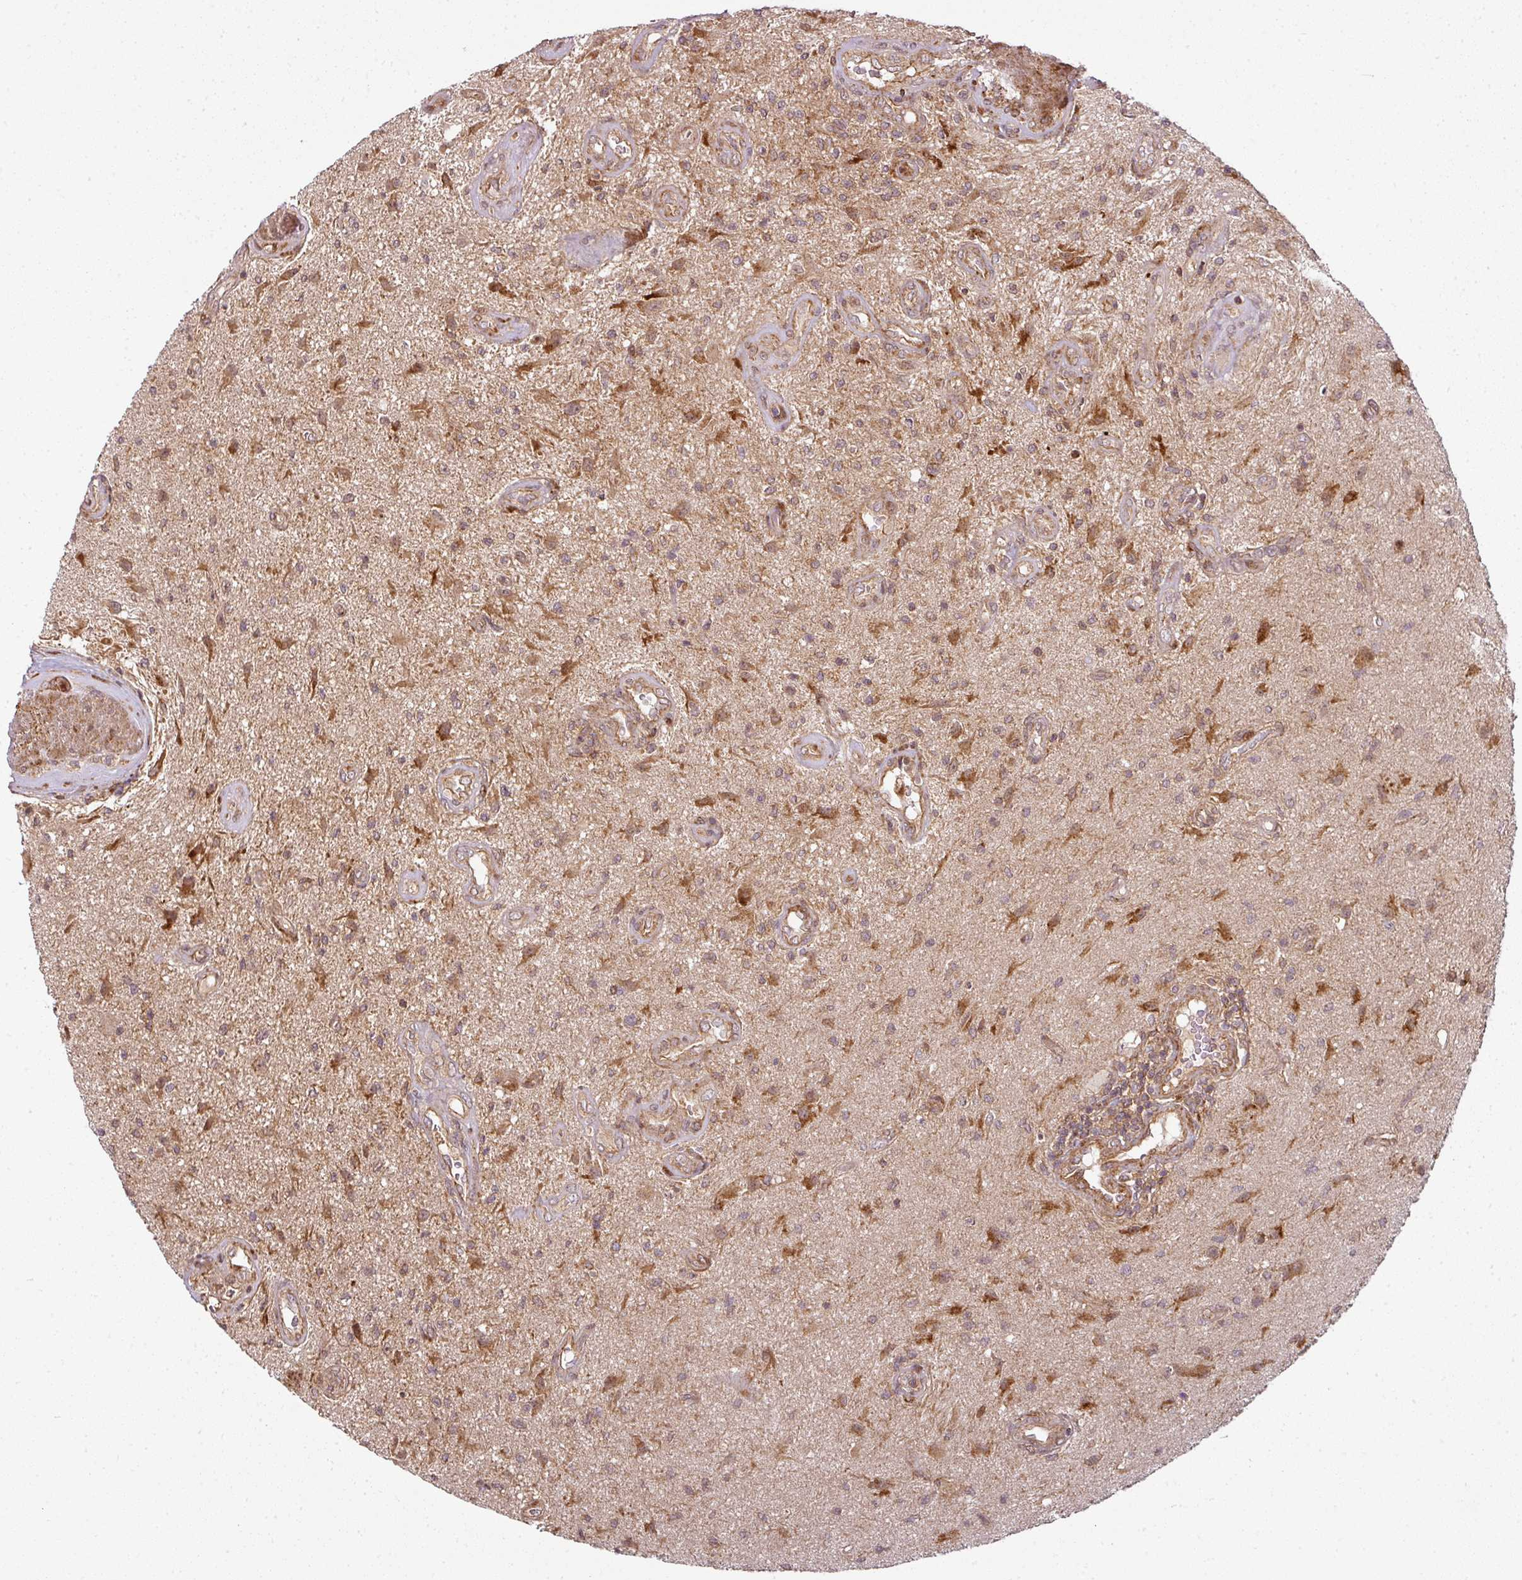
{"staining": {"intensity": "moderate", "quantity": ">75%", "location": "nuclear"}, "tissue": "glioma", "cell_type": "Tumor cells", "image_type": "cancer", "snomed": [{"axis": "morphology", "description": "Glioma, malignant, High grade"}, {"axis": "topography", "description": "Brain"}], "caption": "Glioma tissue demonstrates moderate nuclear positivity in about >75% of tumor cells", "gene": "ATAT1", "patient": {"sex": "male", "age": 67}}